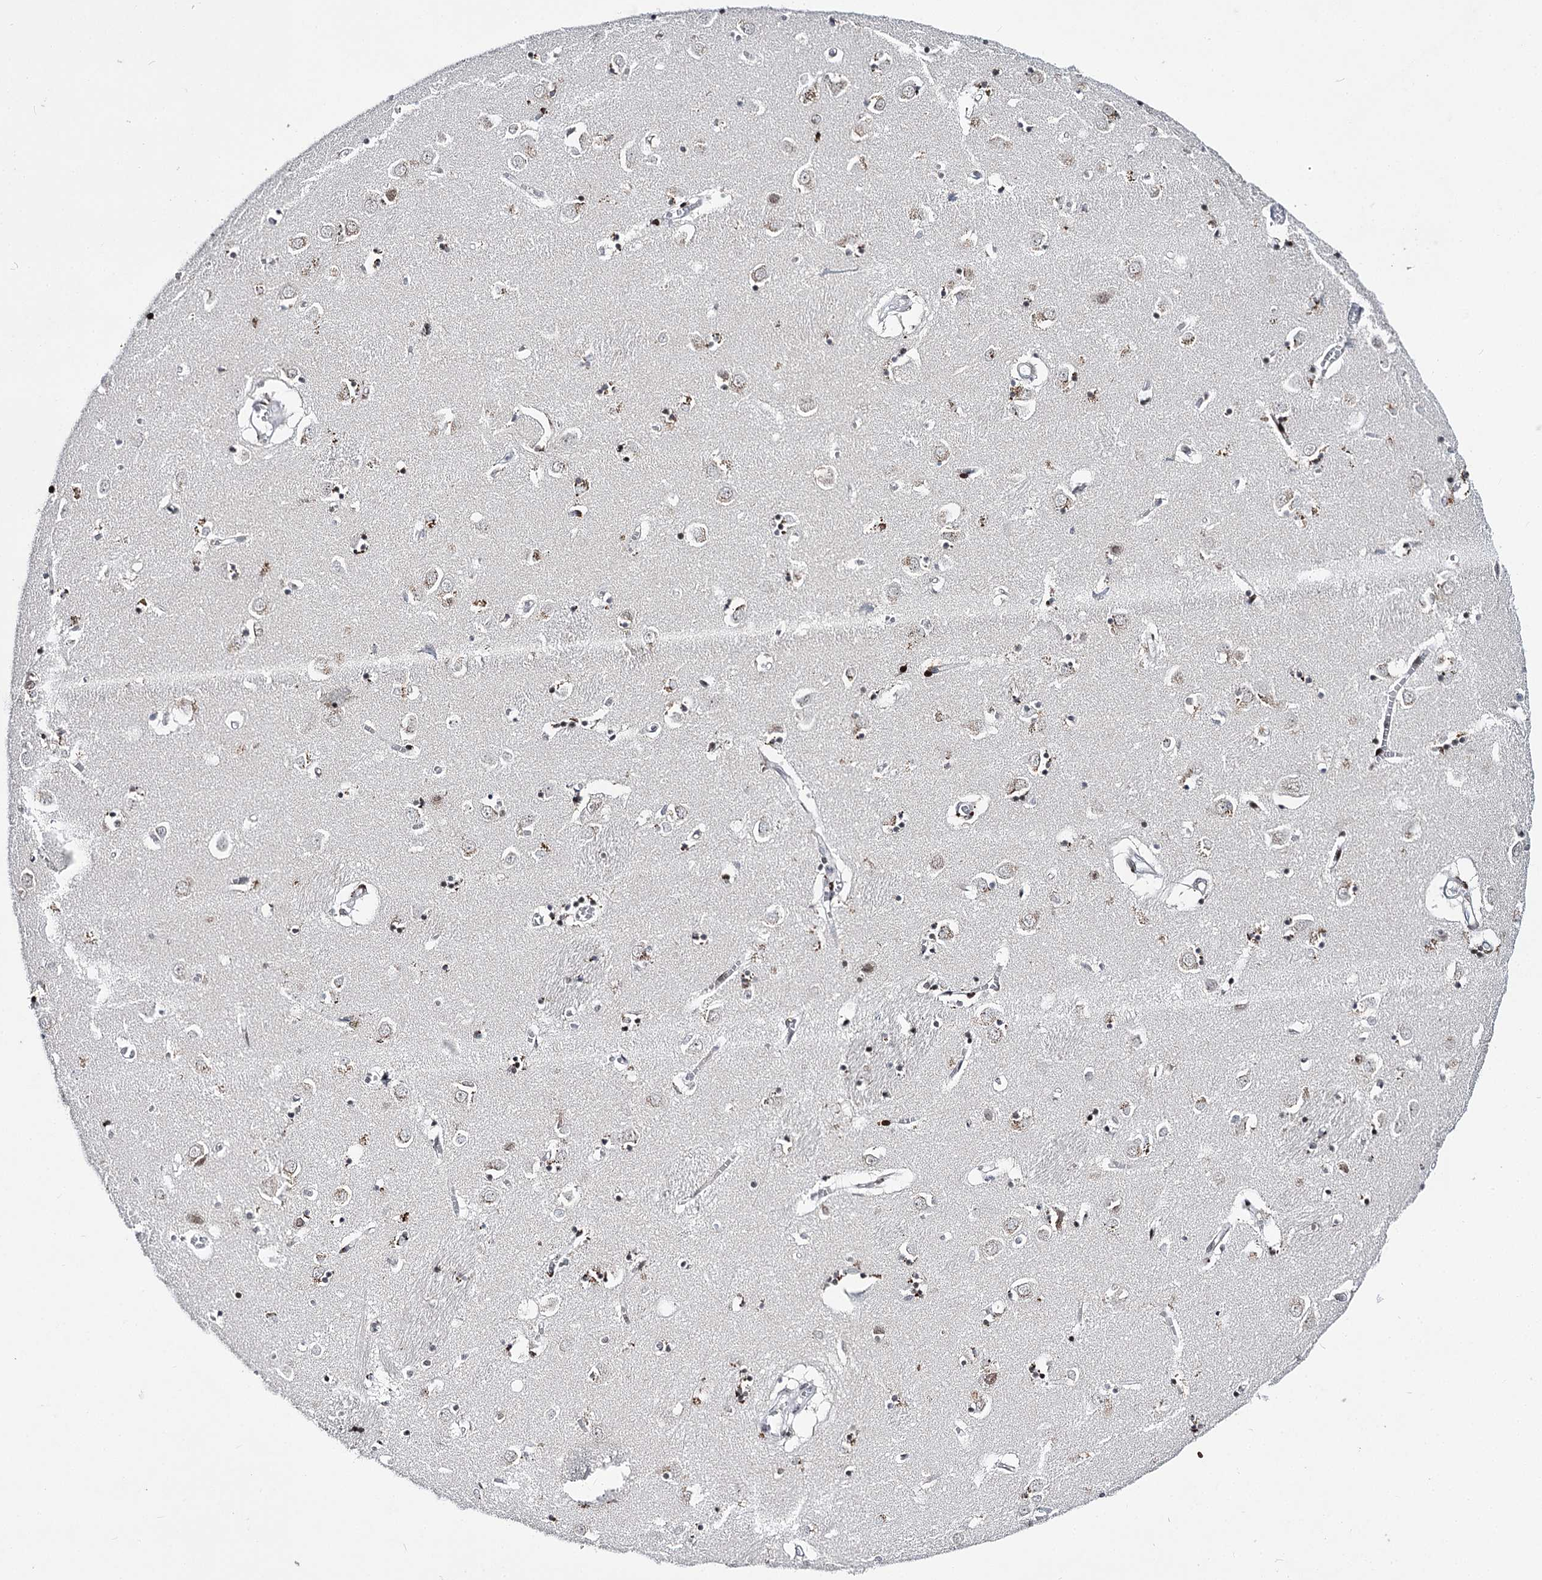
{"staining": {"intensity": "moderate", "quantity": "<25%", "location": "nuclear"}, "tissue": "caudate", "cell_type": "Glial cells", "image_type": "normal", "snomed": [{"axis": "morphology", "description": "Normal tissue, NOS"}, {"axis": "topography", "description": "Lateral ventricle wall"}], "caption": "This photomicrograph displays immunohistochemistry (IHC) staining of normal human caudate, with low moderate nuclear expression in about <25% of glial cells.", "gene": "ITFG2", "patient": {"sex": "male", "age": 70}}